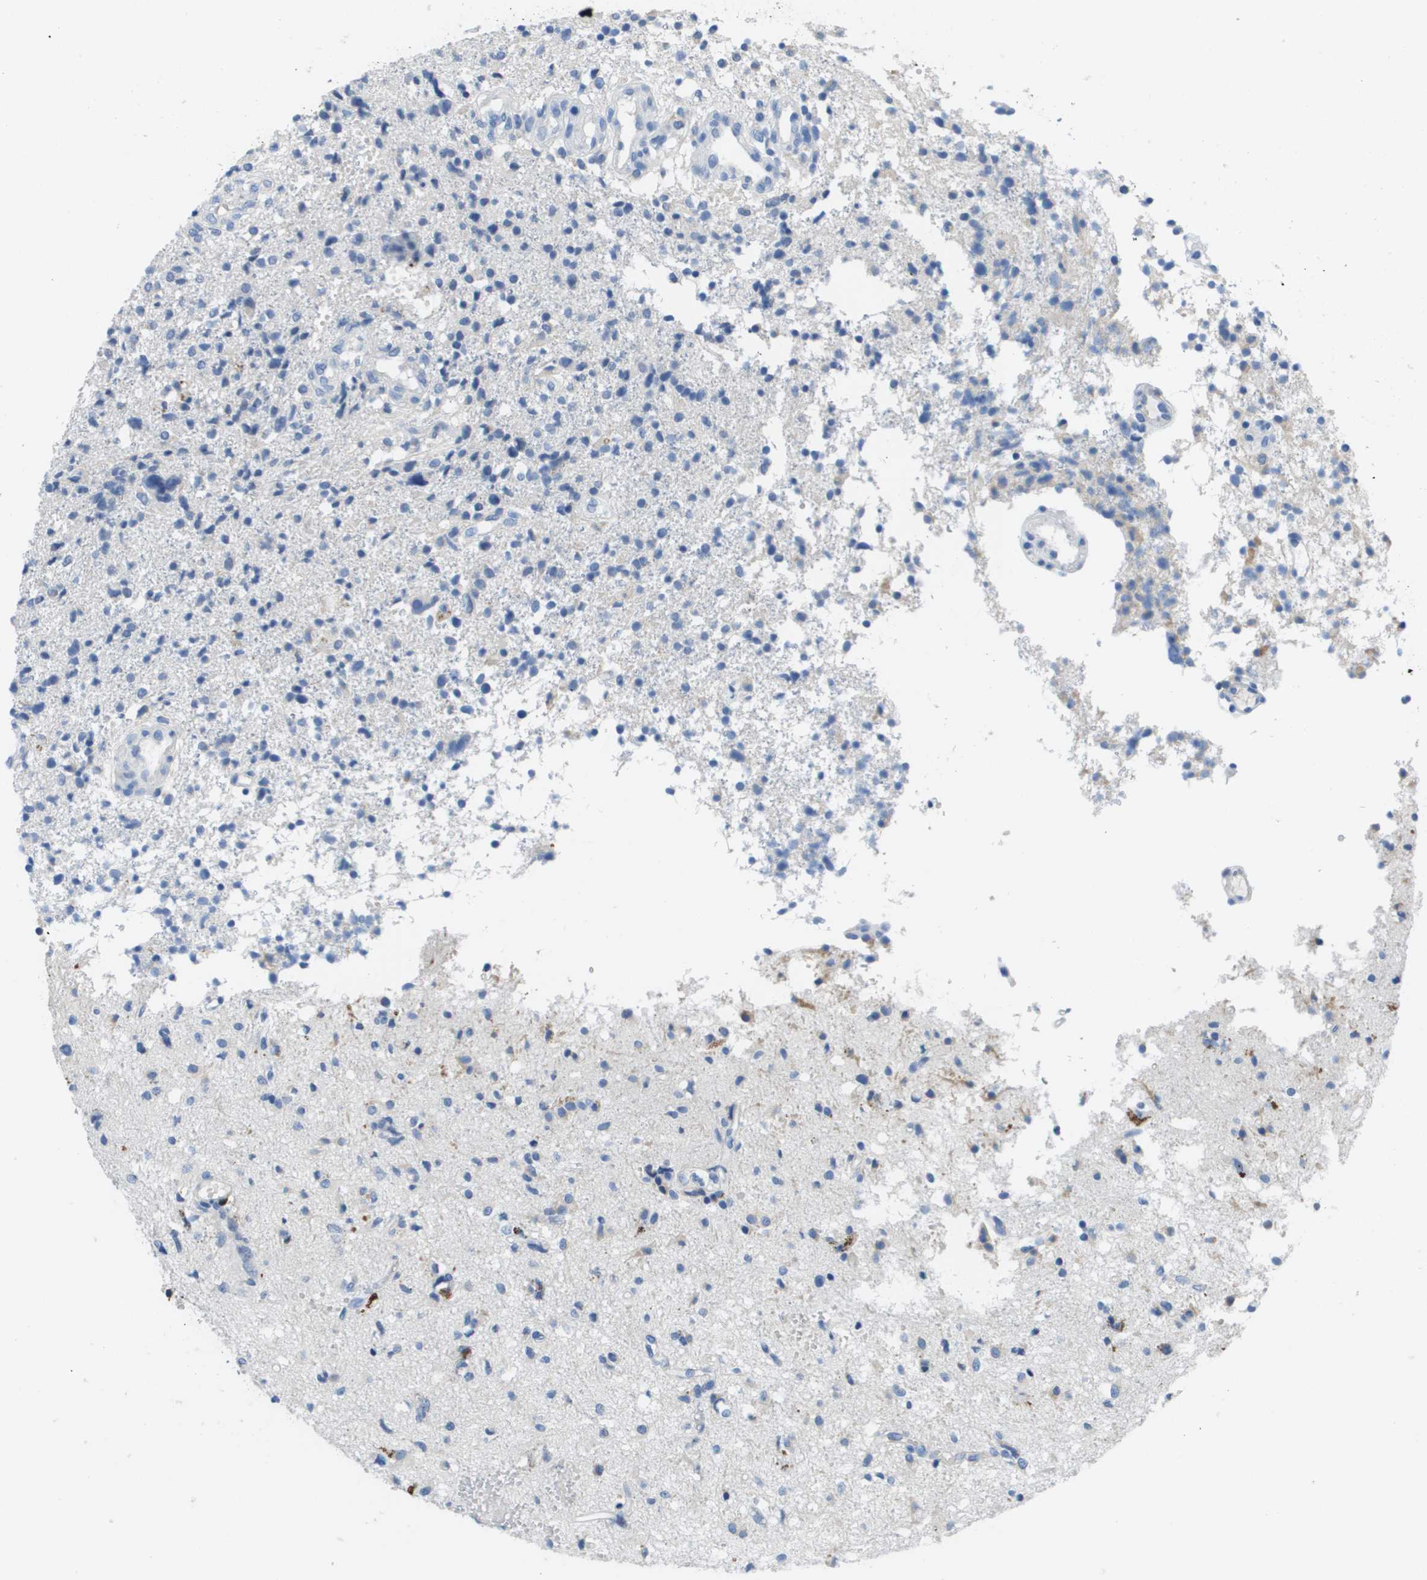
{"staining": {"intensity": "negative", "quantity": "none", "location": "none"}, "tissue": "glioma", "cell_type": "Tumor cells", "image_type": "cancer", "snomed": [{"axis": "morphology", "description": "Glioma, malignant, High grade"}, {"axis": "topography", "description": "Brain"}], "caption": "Image shows no protein staining in tumor cells of glioma tissue.", "gene": "MS4A1", "patient": {"sex": "female", "age": 59}}